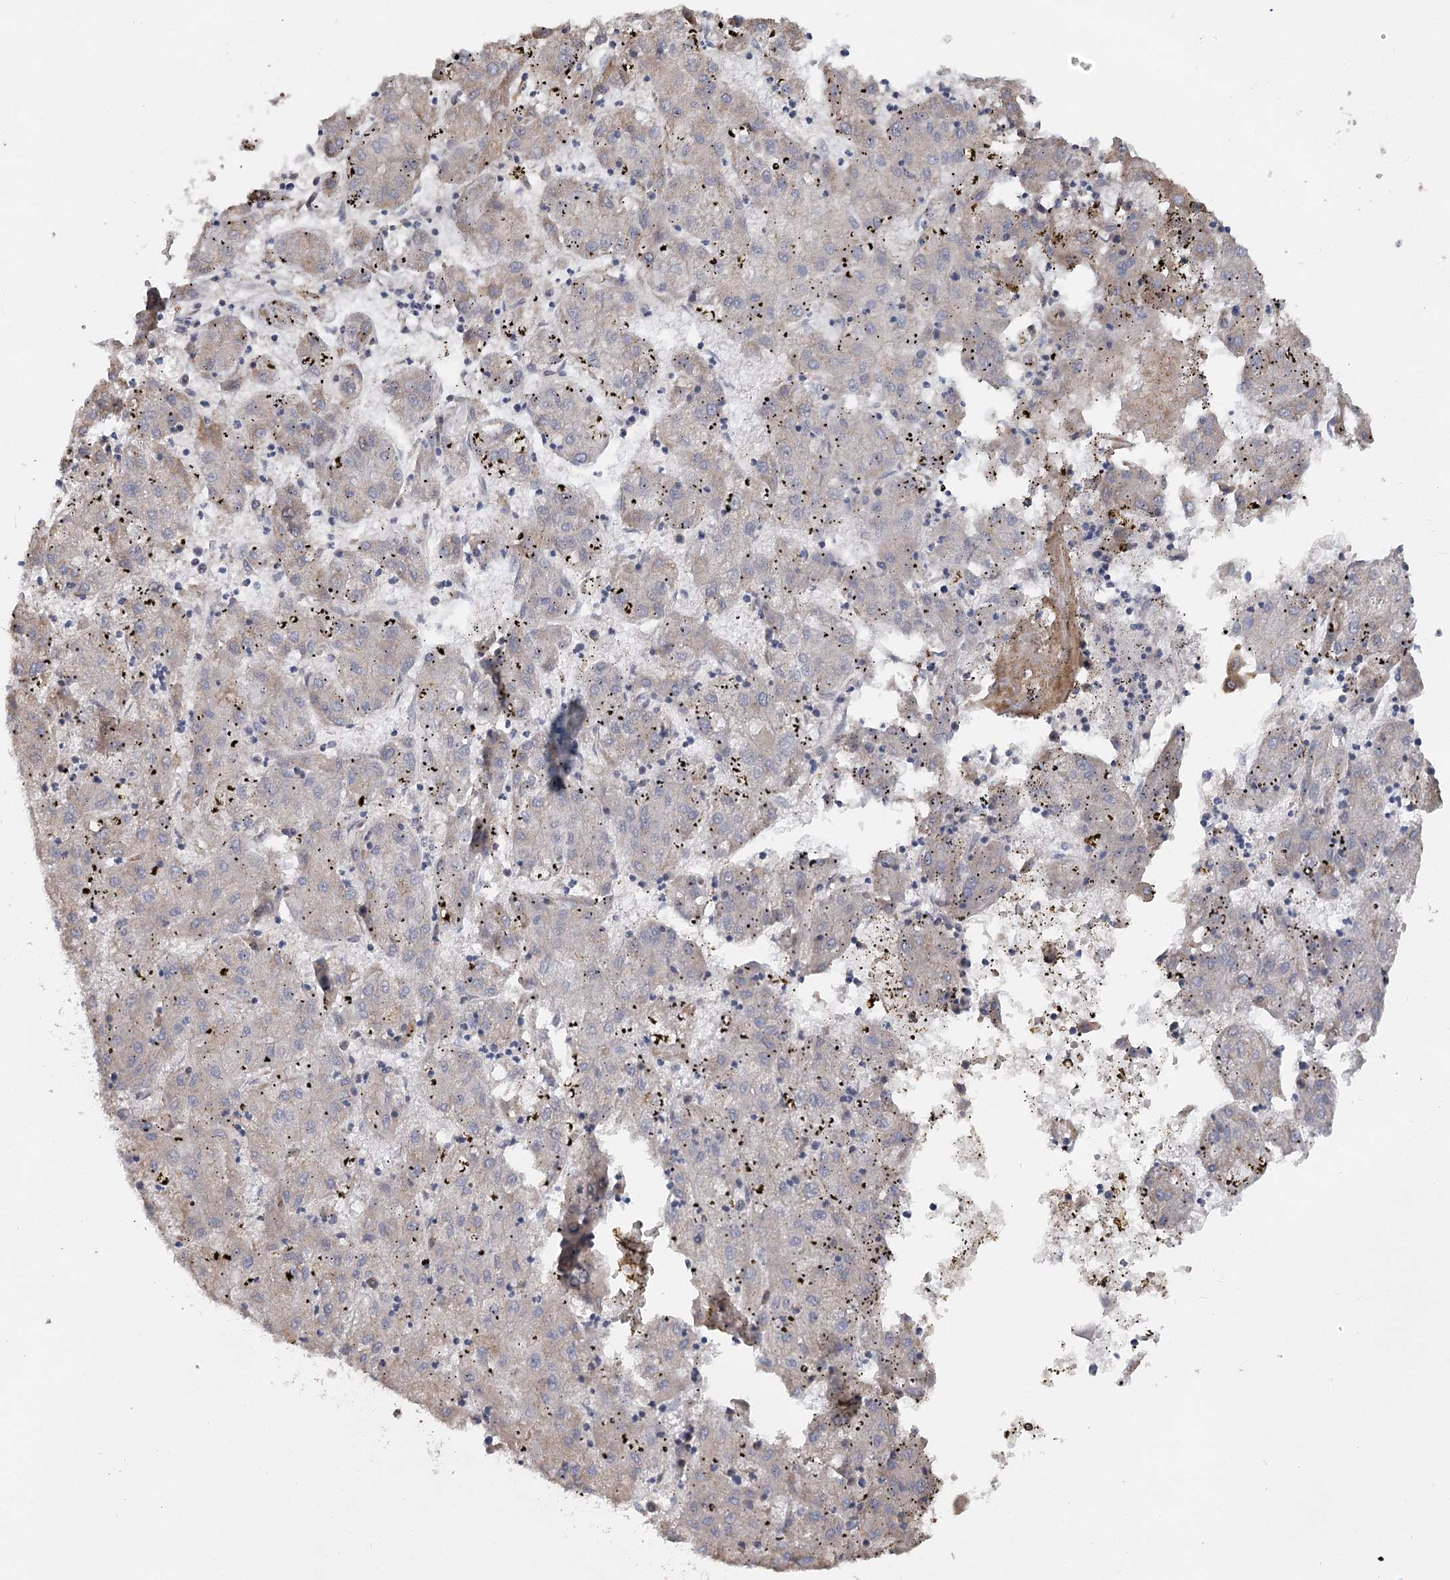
{"staining": {"intensity": "negative", "quantity": "none", "location": "none"}, "tissue": "liver cancer", "cell_type": "Tumor cells", "image_type": "cancer", "snomed": [{"axis": "morphology", "description": "Carcinoma, Hepatocellular, NOS"}, {"axis": "topography", "description": "Liver"}], "caption": "A micrograph of human liver hepatocellular carcinoma is negative for staining in tumor cells.", "gene": "ANKRD16", "patient": {"sex": "male", "age": 72}}